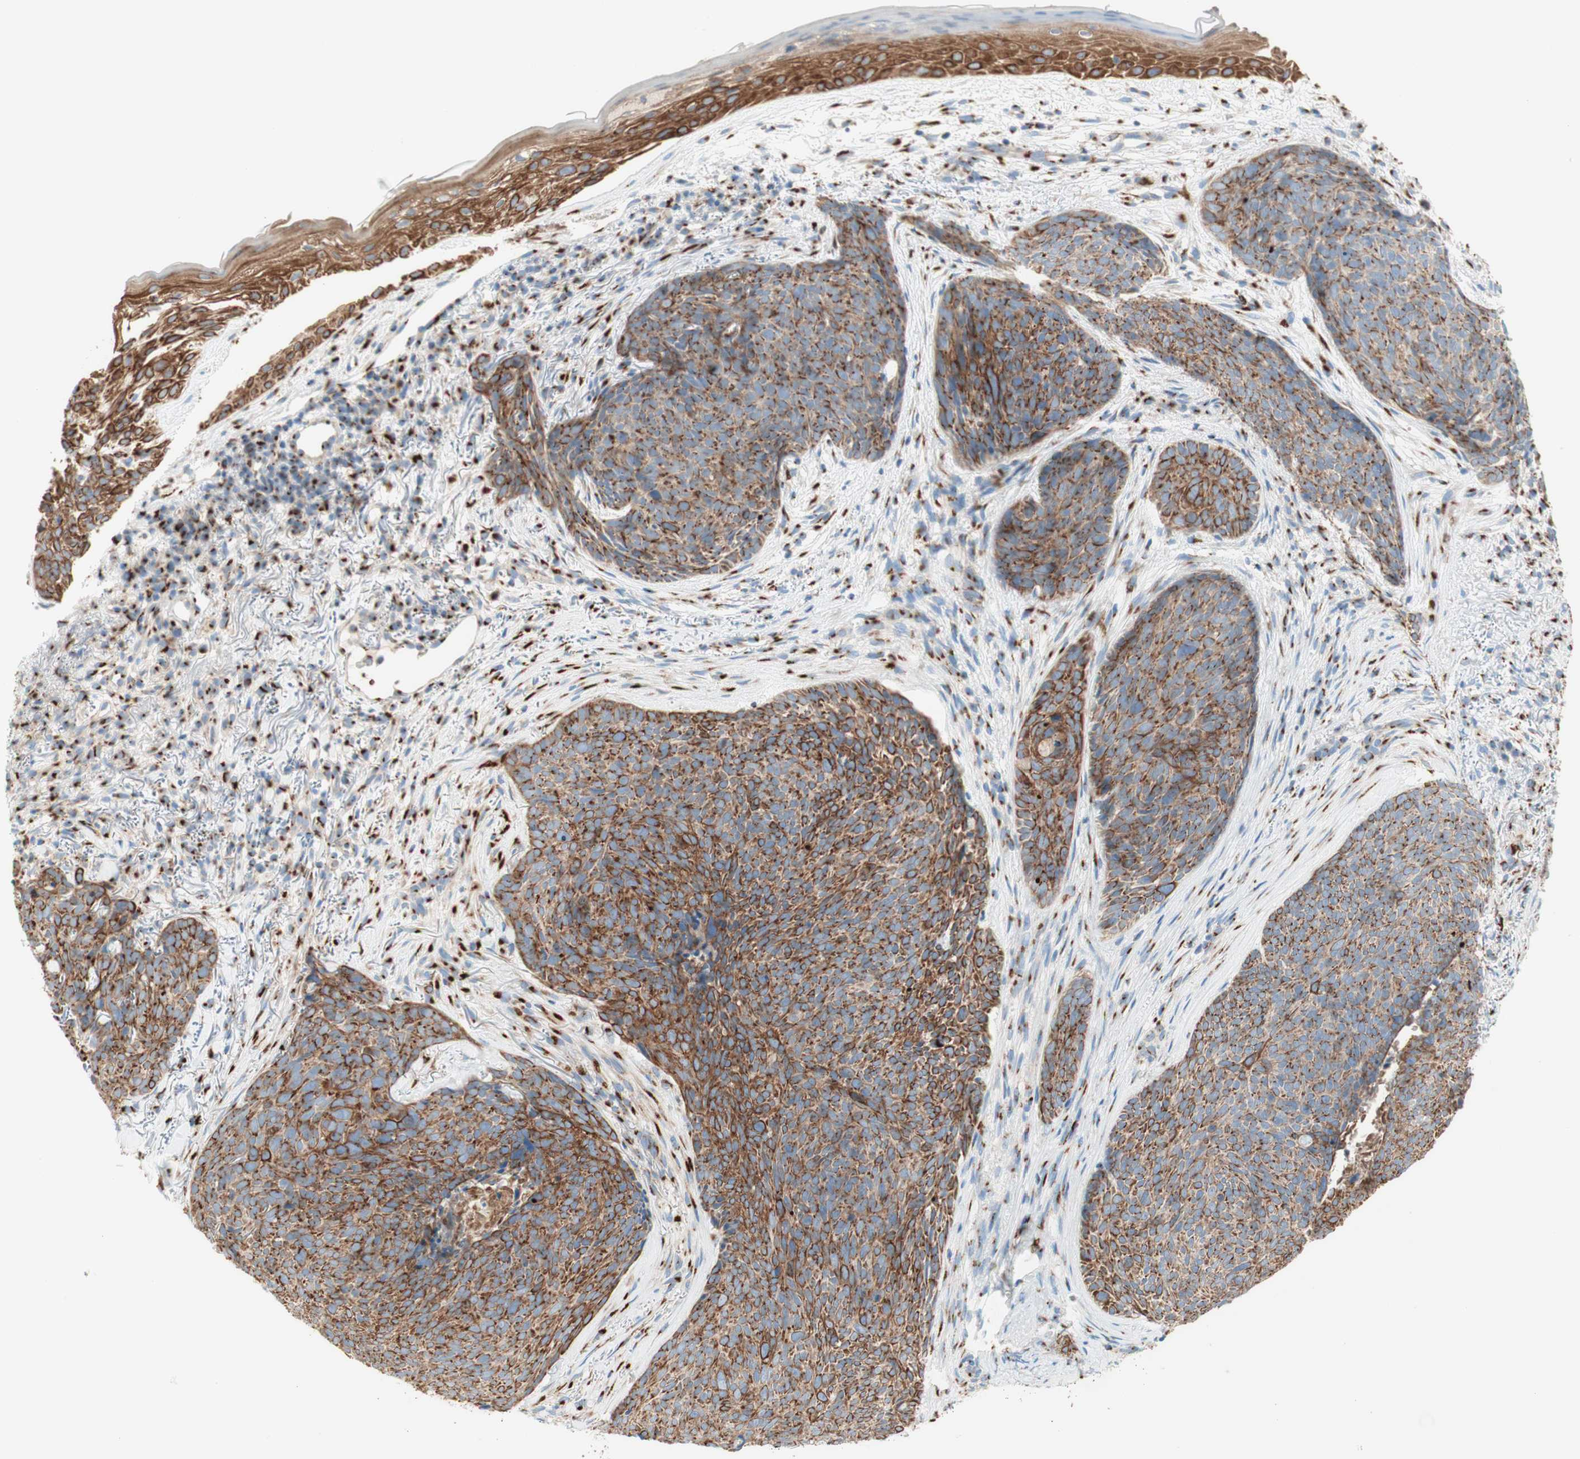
{"staining": {"intensity": "strong", "quantity": ">75%", "location": "cytoplasmic/membranous"}, "tissue": "skin cancer", "cell_type": "Tumor cells", "image_type": "cancer", "snomed": [{"axis": "morphology", "description": "Basal cell carcinoma"}, {"axis": "topography", "description": "Skin"}], "caption": "Skin cancer (basal cell carcinoma) was stained to show a protein in brown. There is high levels of strong cytoplasmic/membranous expression in approximately >75% of tumor cells.", "gene": "GOLGB1", "patient": {"sex": "female", "age": 70}}